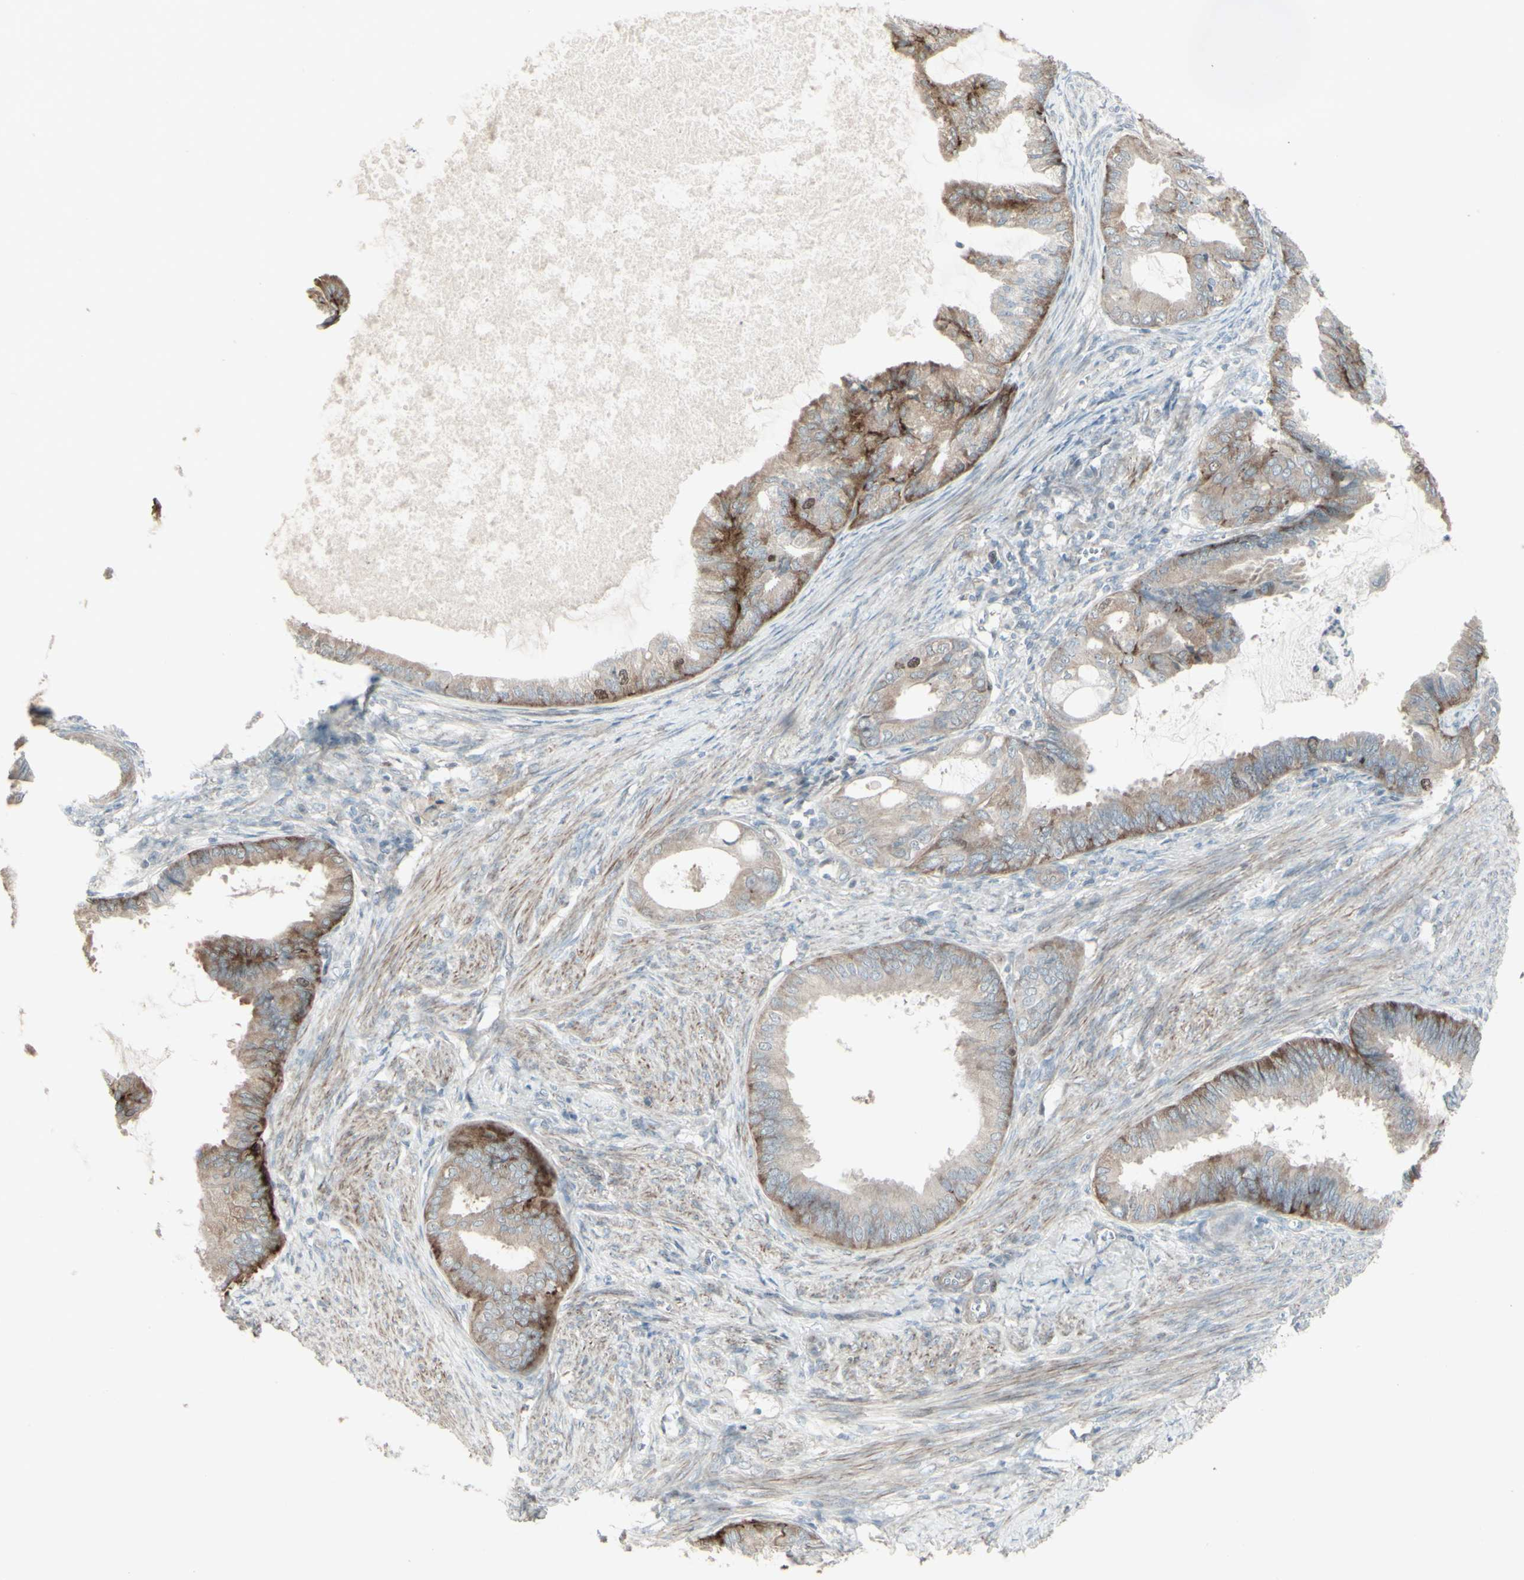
{"staining": {"intensity": "moderate", "quantity": "25%-75%", "location": "cytoplasmic/membranous"}, "tissue": "endometrial cancer", "cell_type": "Tumor cells", "image_type": "cancer", "snomed": [{"axis": "morphology", "description": "Adenocarcinoma, NOS"}, {"axis": "topography", "description": "Endometrium"}], "caption": "Immunohistochemistry micrograph of human adenocarcinoma (endometrial) stained for a protein (brown), which shows medium levels of moderate cytoplasmic/membranous staining in about 25%-75% of tumor cells.", "gene": "GMNN", "patient": {"sex": "female", "age": 86}}